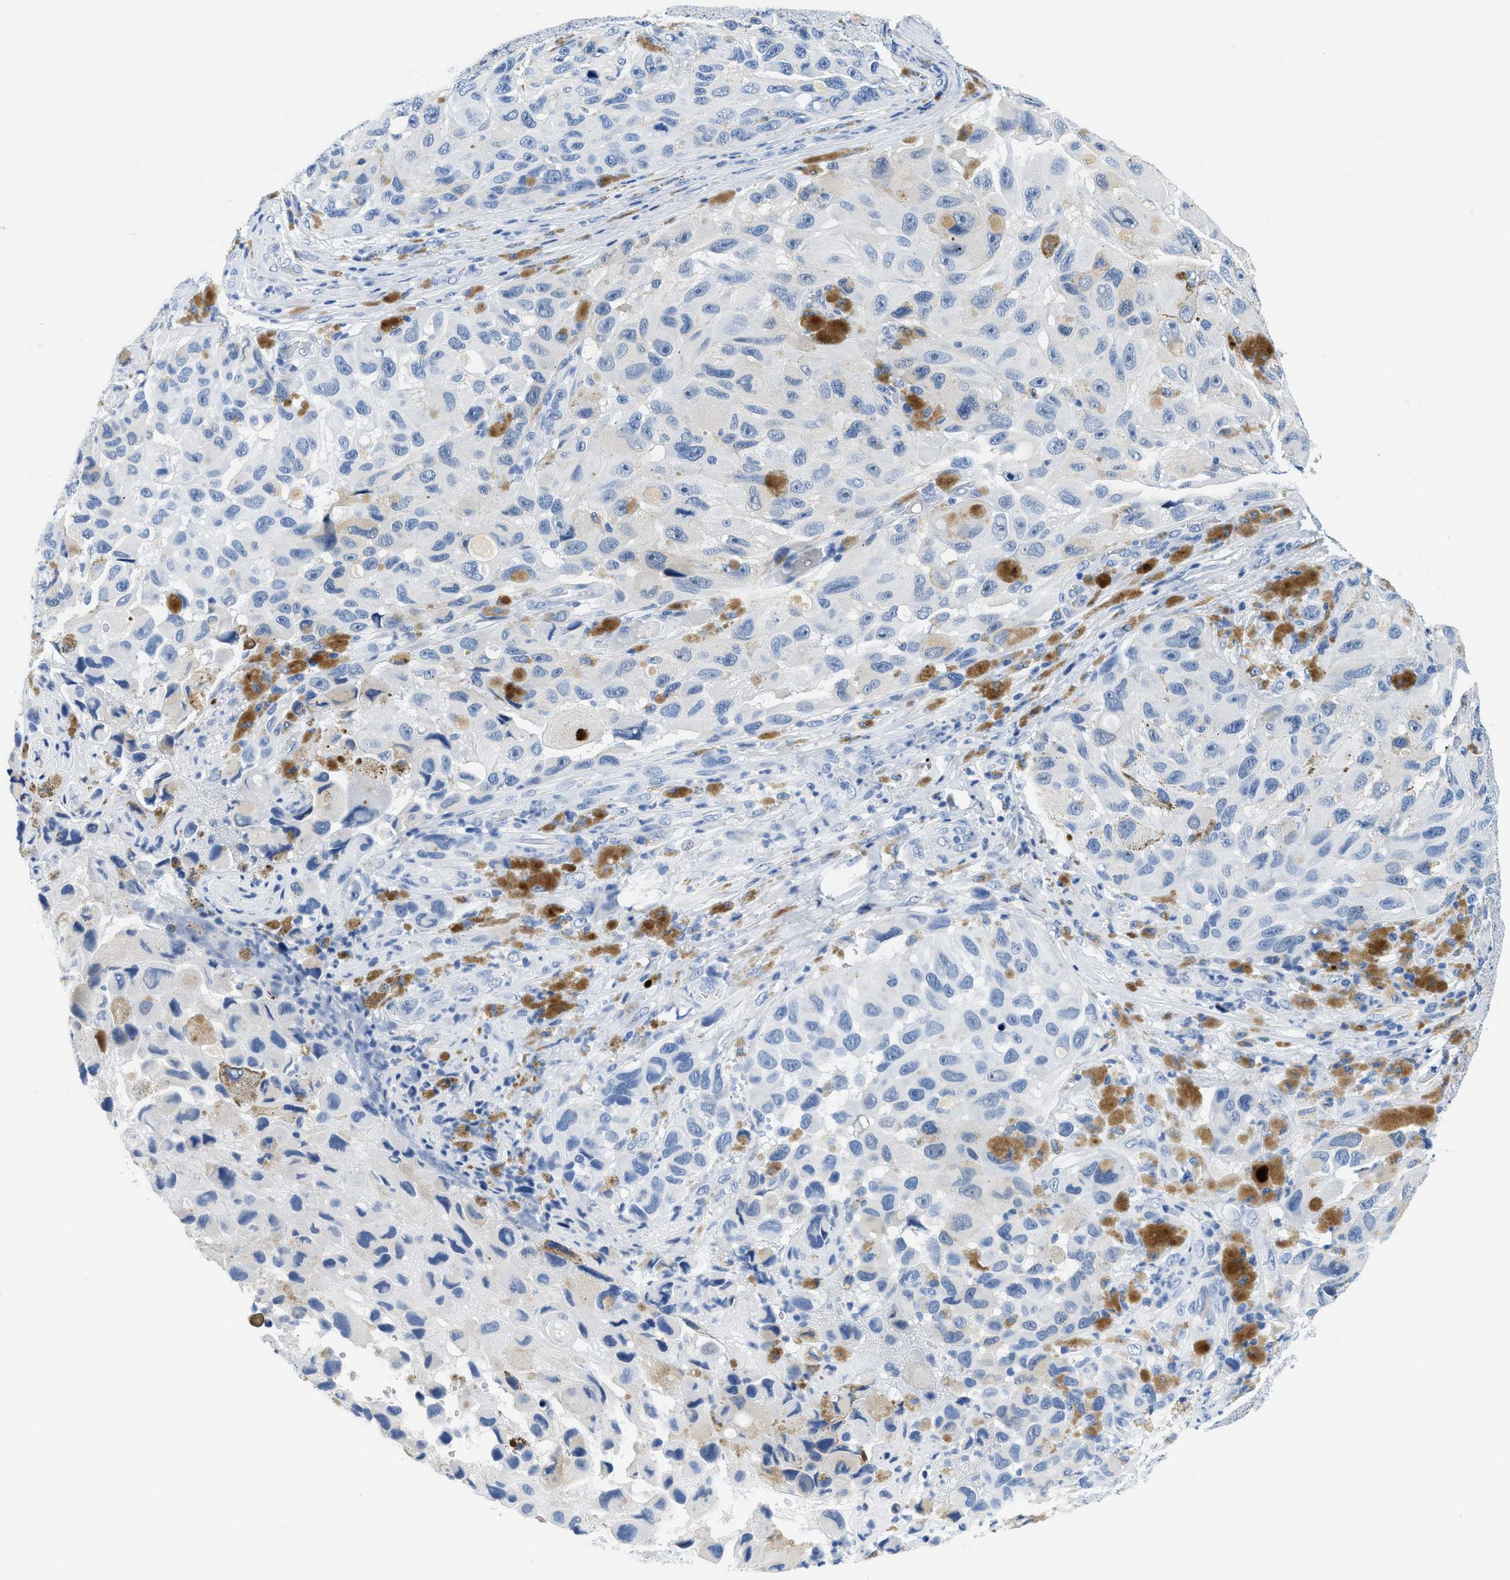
{"staining": {"intensity": "negative", "quantity": "none", "location": "none"}, "tissue": "melanoma", "cell_type": "Tumor cells", "image_type": "cancer", "snomed": [{"axis": "morphology", "description": "Malignant melanoma, NOS"}, {"axis": "topography", "description": "Skin"}], "caption": "Photomicrograph shows no protein positivity in tumor cells of melanoma tissue. (DAB (3,3'-diaminobenzidine) immunohistochemistry (IHC) with hematoxylin counter stain).", "gene": "GSN", "patient": {"sex": "female", "age": 73}}